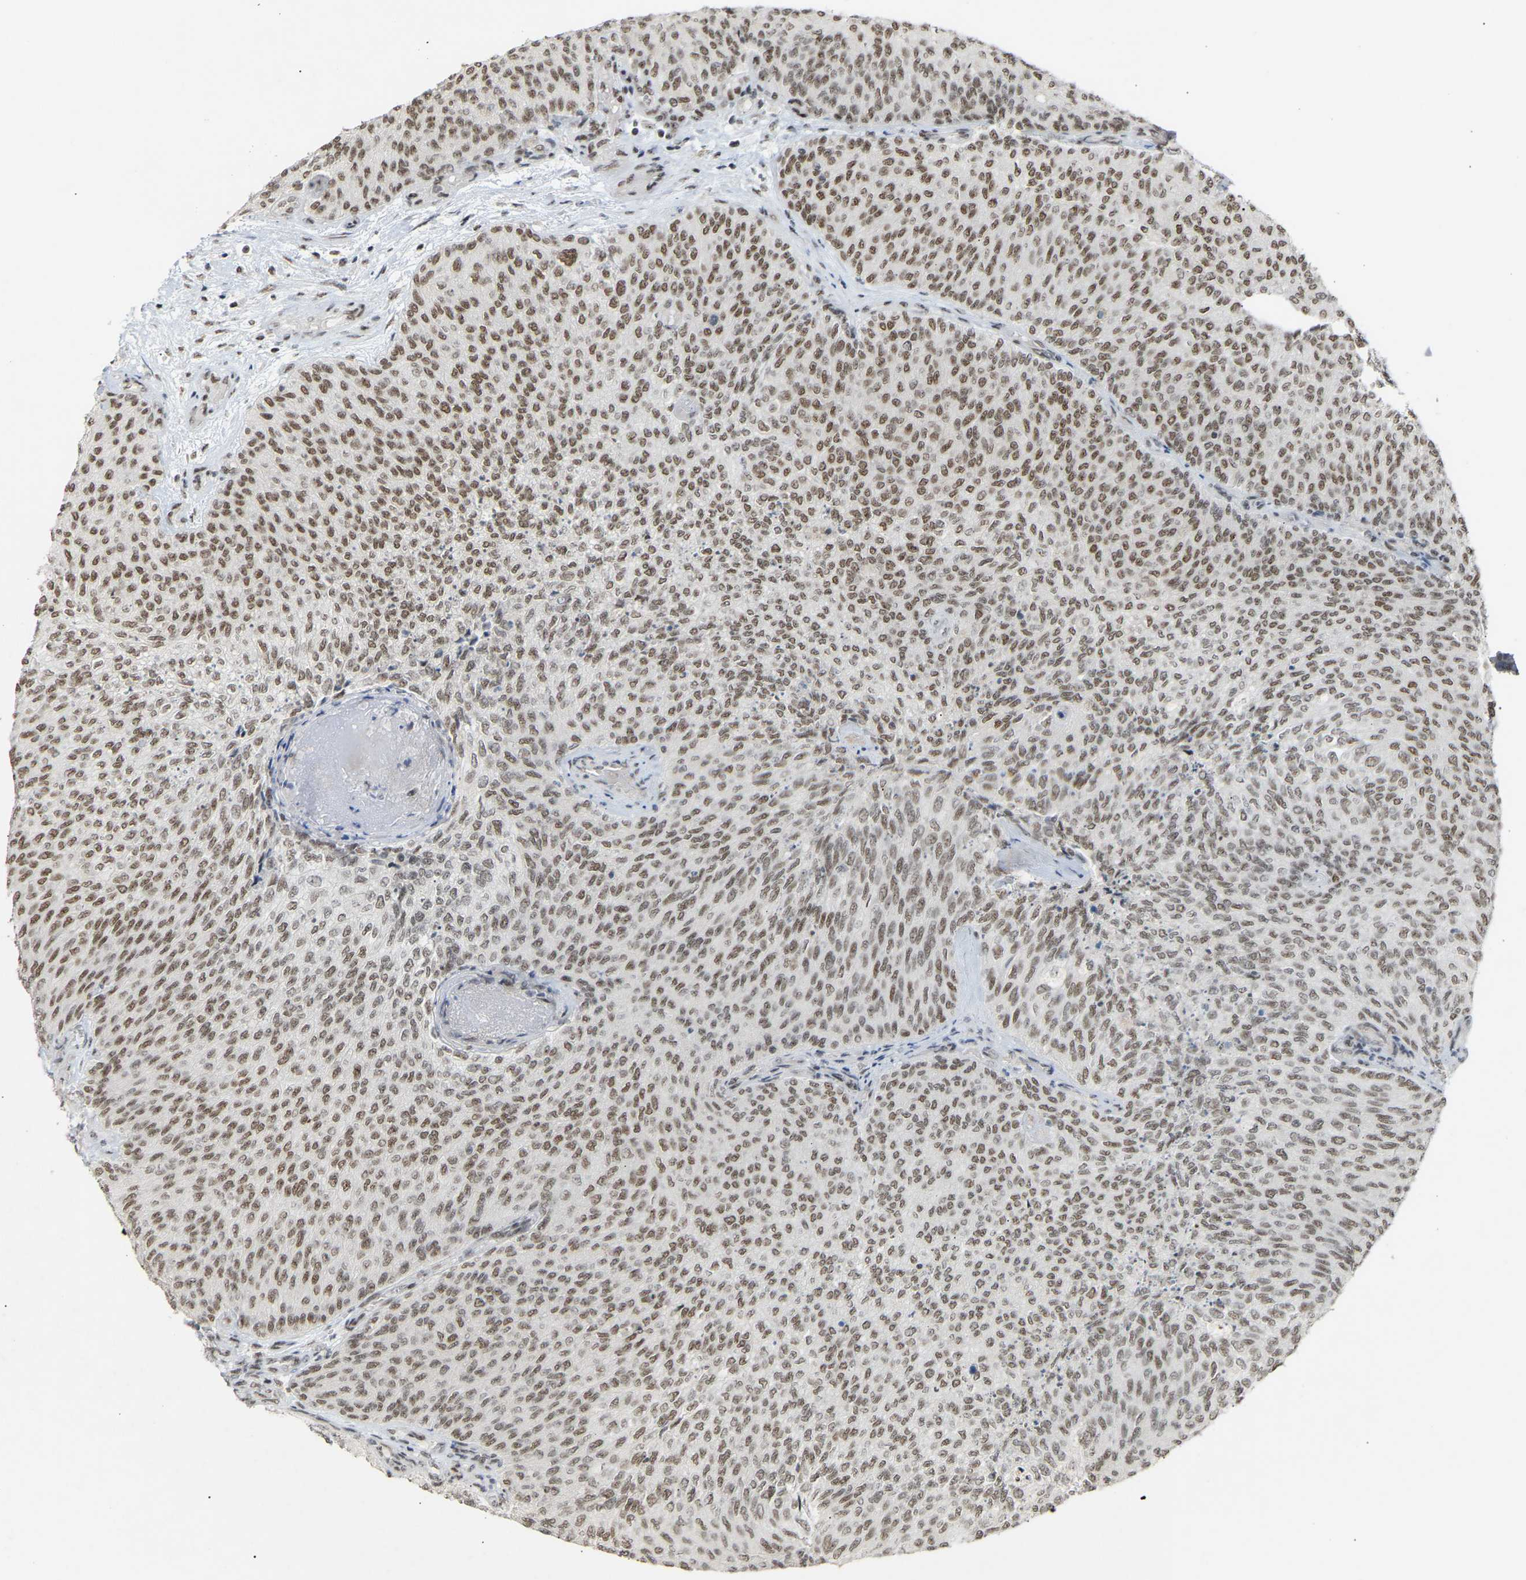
{"staining": {"intensity": "moderate", "quantity": ">75%", "location": "nuclear"}, "tissue": "urothelial cancer", "cell_type": "Tumor cells", "image_type": "cancer", "snomed": [{"axis": "morphology", "description": "Urothelial carcinoma, Low grade"}, {"axis": "topography", "description": "Urinary bladder"}], "caption": "Immunohistochemistry staining of low-grade urothelial carcinoma, which displays medium levels of moderate nuclear positivity in approximately >75% of tumor cells indicating moderate nuclear protein staining. The staining was performed using DAB (brown) for protein detection and nuclei were counterstained in hematoxylin (blue).", "gene": "NELFB", "patient": {"sex": "female", "age": 79}}